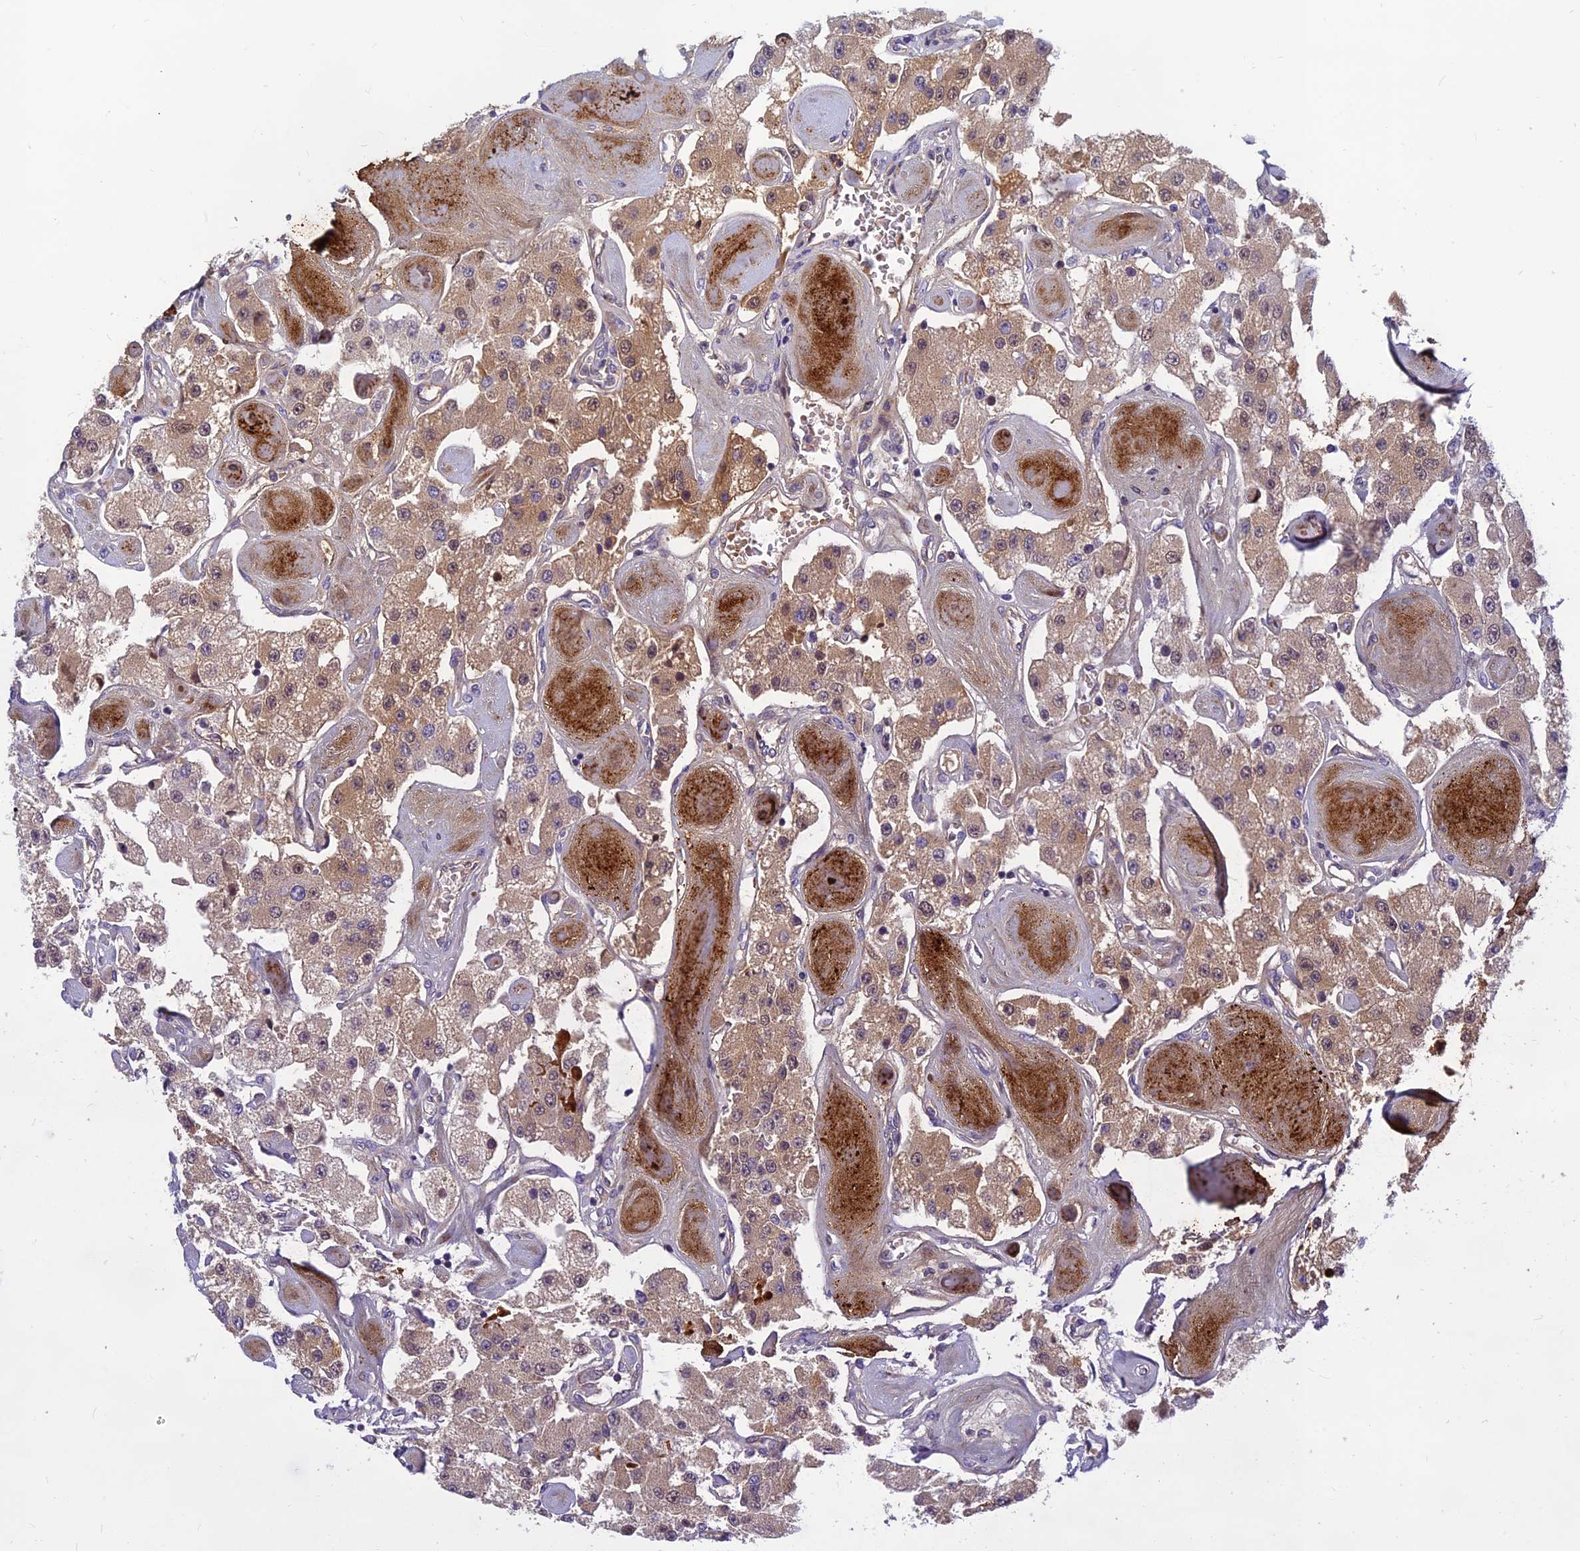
{"staining": {"intensity": "moderate", "quantity": "25%-75%", "location": "cytoplasmic/membranous"}, "tissue": "carcinoid", "cell_type": "Tumor cells", "image_type": "cancer", "snomed": [{"axis": "morphology", "description": "Carcinoid, malignant, NOS"}, {"axis": "topography", "description": "Pancreas"}], "caption": "Carcinoid stained with a brown dye exhibits moderate cytoplasmic/membranous positive expression in approximately 25%-75% of tumor cells.", "gene": "CLEC11A", "patient": {"sex": "male", "age": 41}}